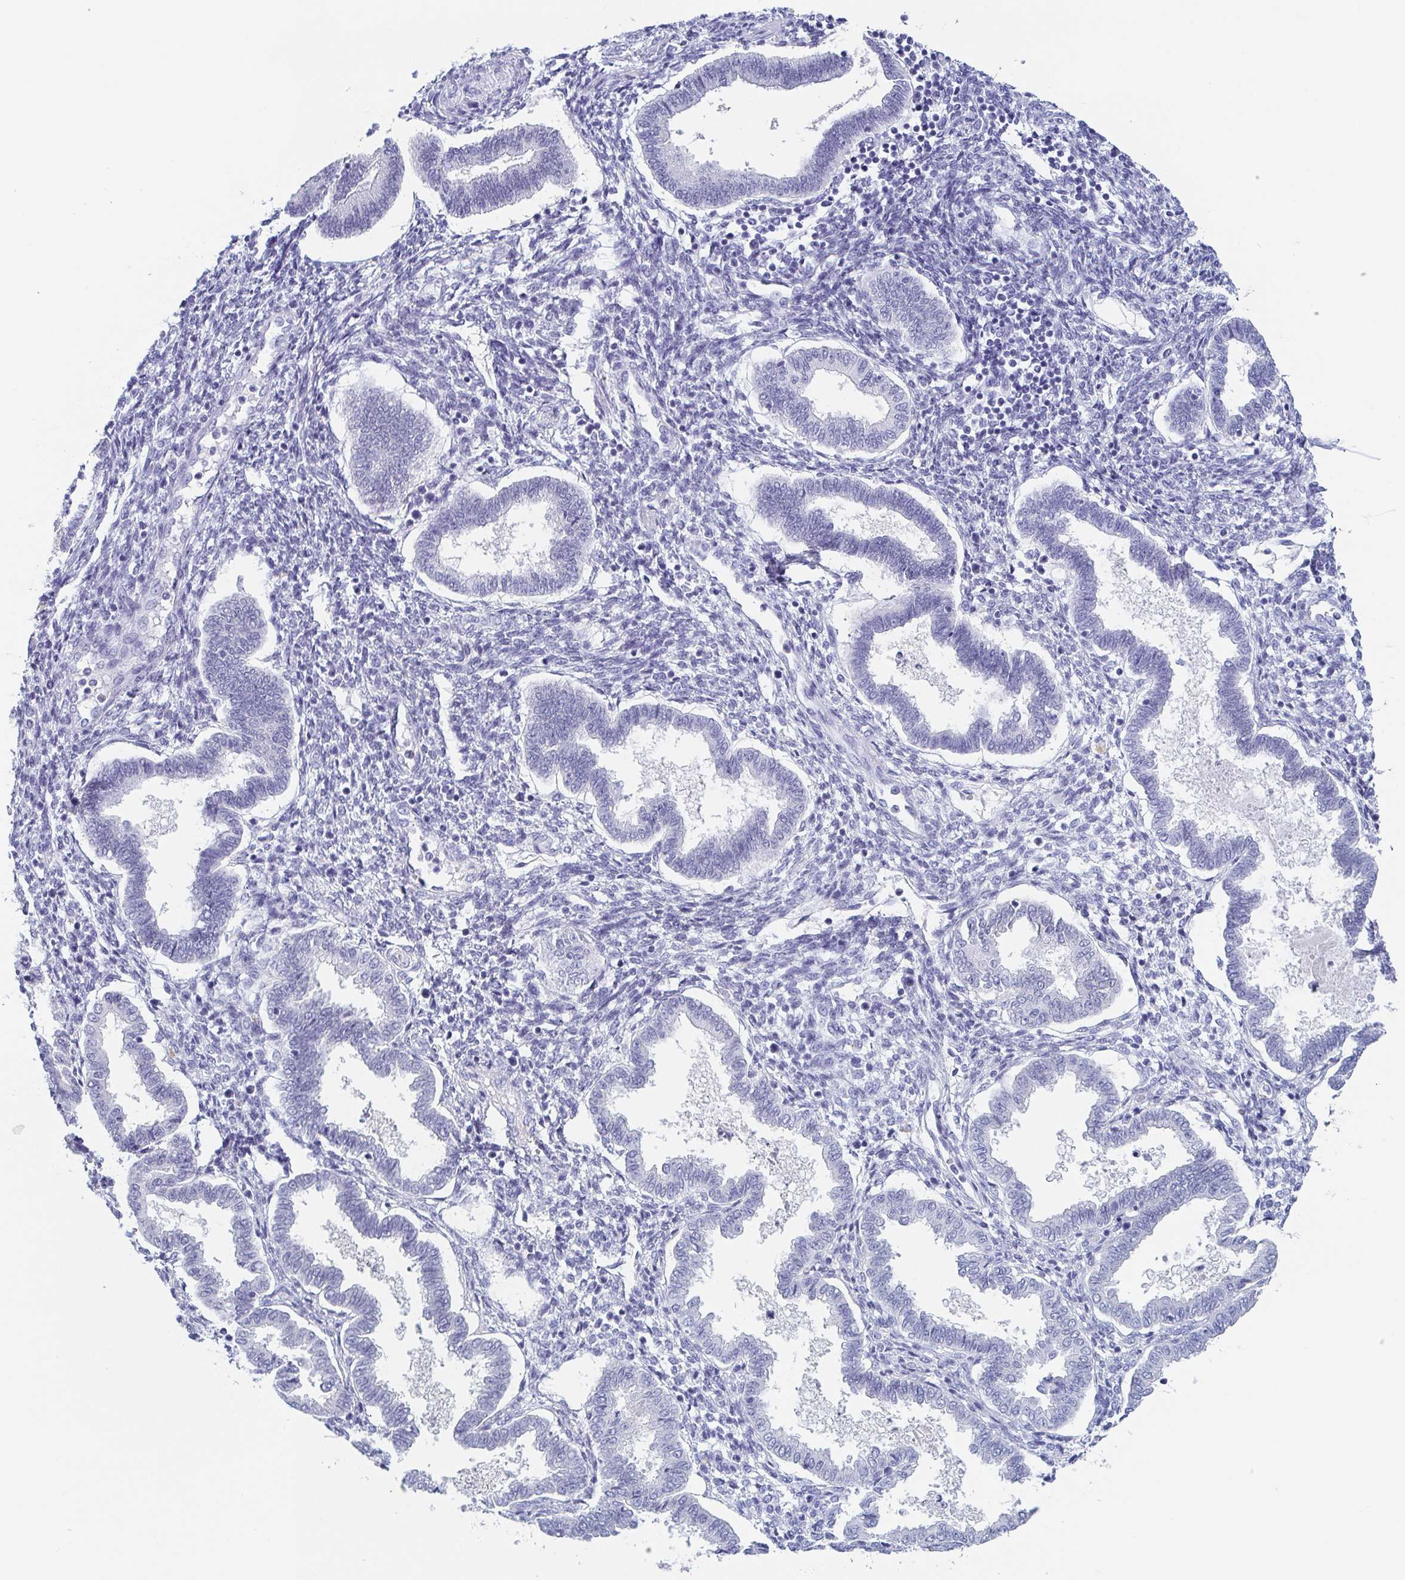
{"staining": {"intensity": "negative", "quantity": "none", "location": "none"}, "tissue": "endometrium", "cell_type": "Cells in endometrial stroma", "image_type": "normal", "snomed": [{"axis": "morphology", "description": "Normal tissue, NOS"}, {"axis": "topography", "description": "Endometrium"}], "caption": "Cells in endometrial stroma show no significant protein positivity in normal endometrium.", "gene": "REG4", "patient": {"sex": "female", "age": 24}}